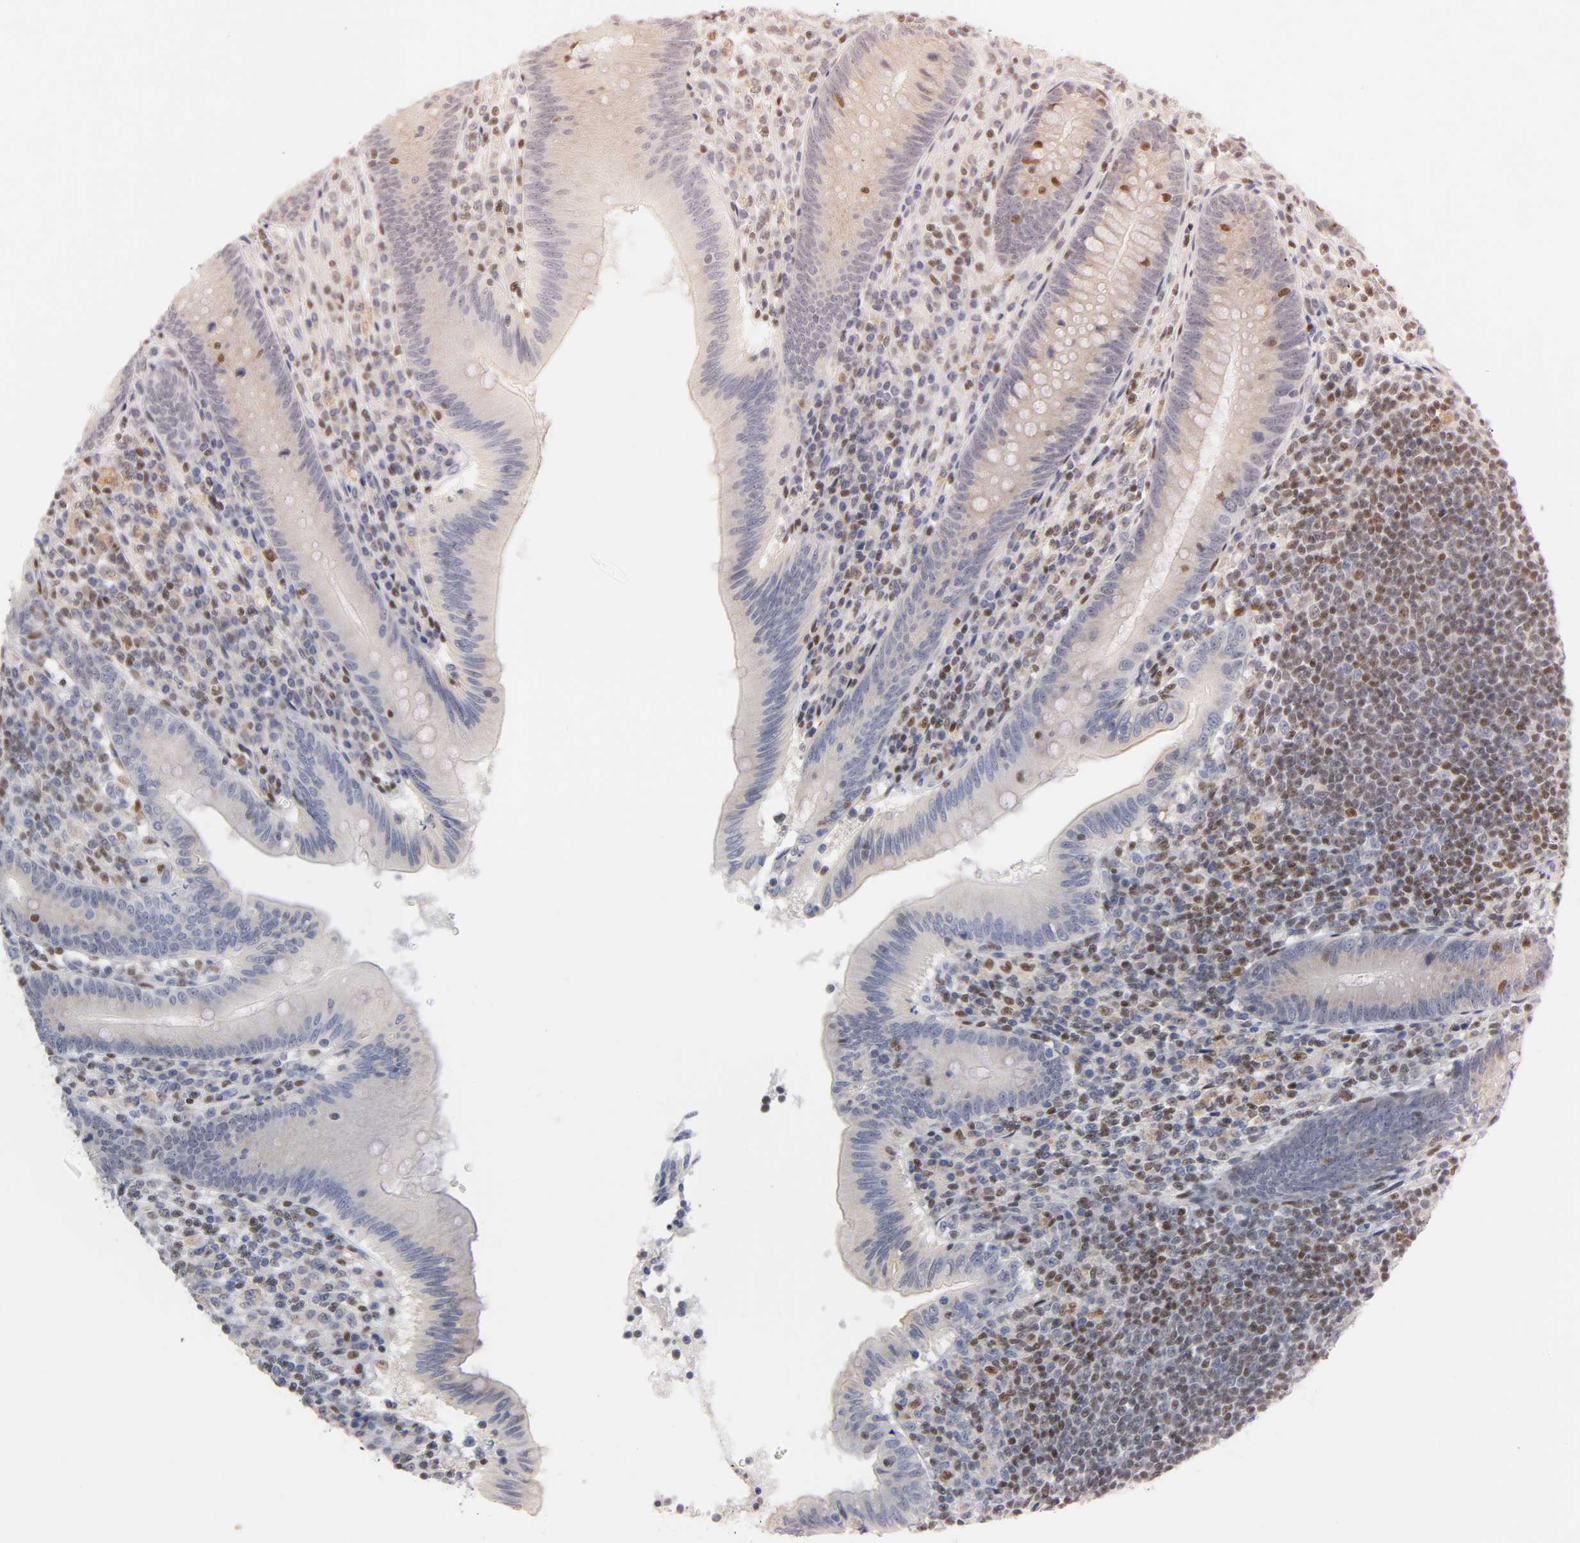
{"staining": {"intensity": "weak", "quantity": ">75%", "location": "cytoplasmic/membranous"}, "tissue": "appendix", "cell_type": "Glandular cells", "image_type": "normal", "snomed": [{"axis": "morphology", "description": "Normal tissue, NOS"}, {"axis": "morphology", "description": "Inflammation, NOS"}, {"axis": "topography", "description": "Appendix"}], "caption": "Unremarkable appendix shows weak cytoplasmic/membranous staining in about >75% of glandular cells, visualized by immunohistochemistry. (DAB (3,3'-diaminobenzidine) = brown stain, brightfield microscopy at high magnification).", "gene": "RUNX1", "patient": {"sex": "male", "age": 46}}